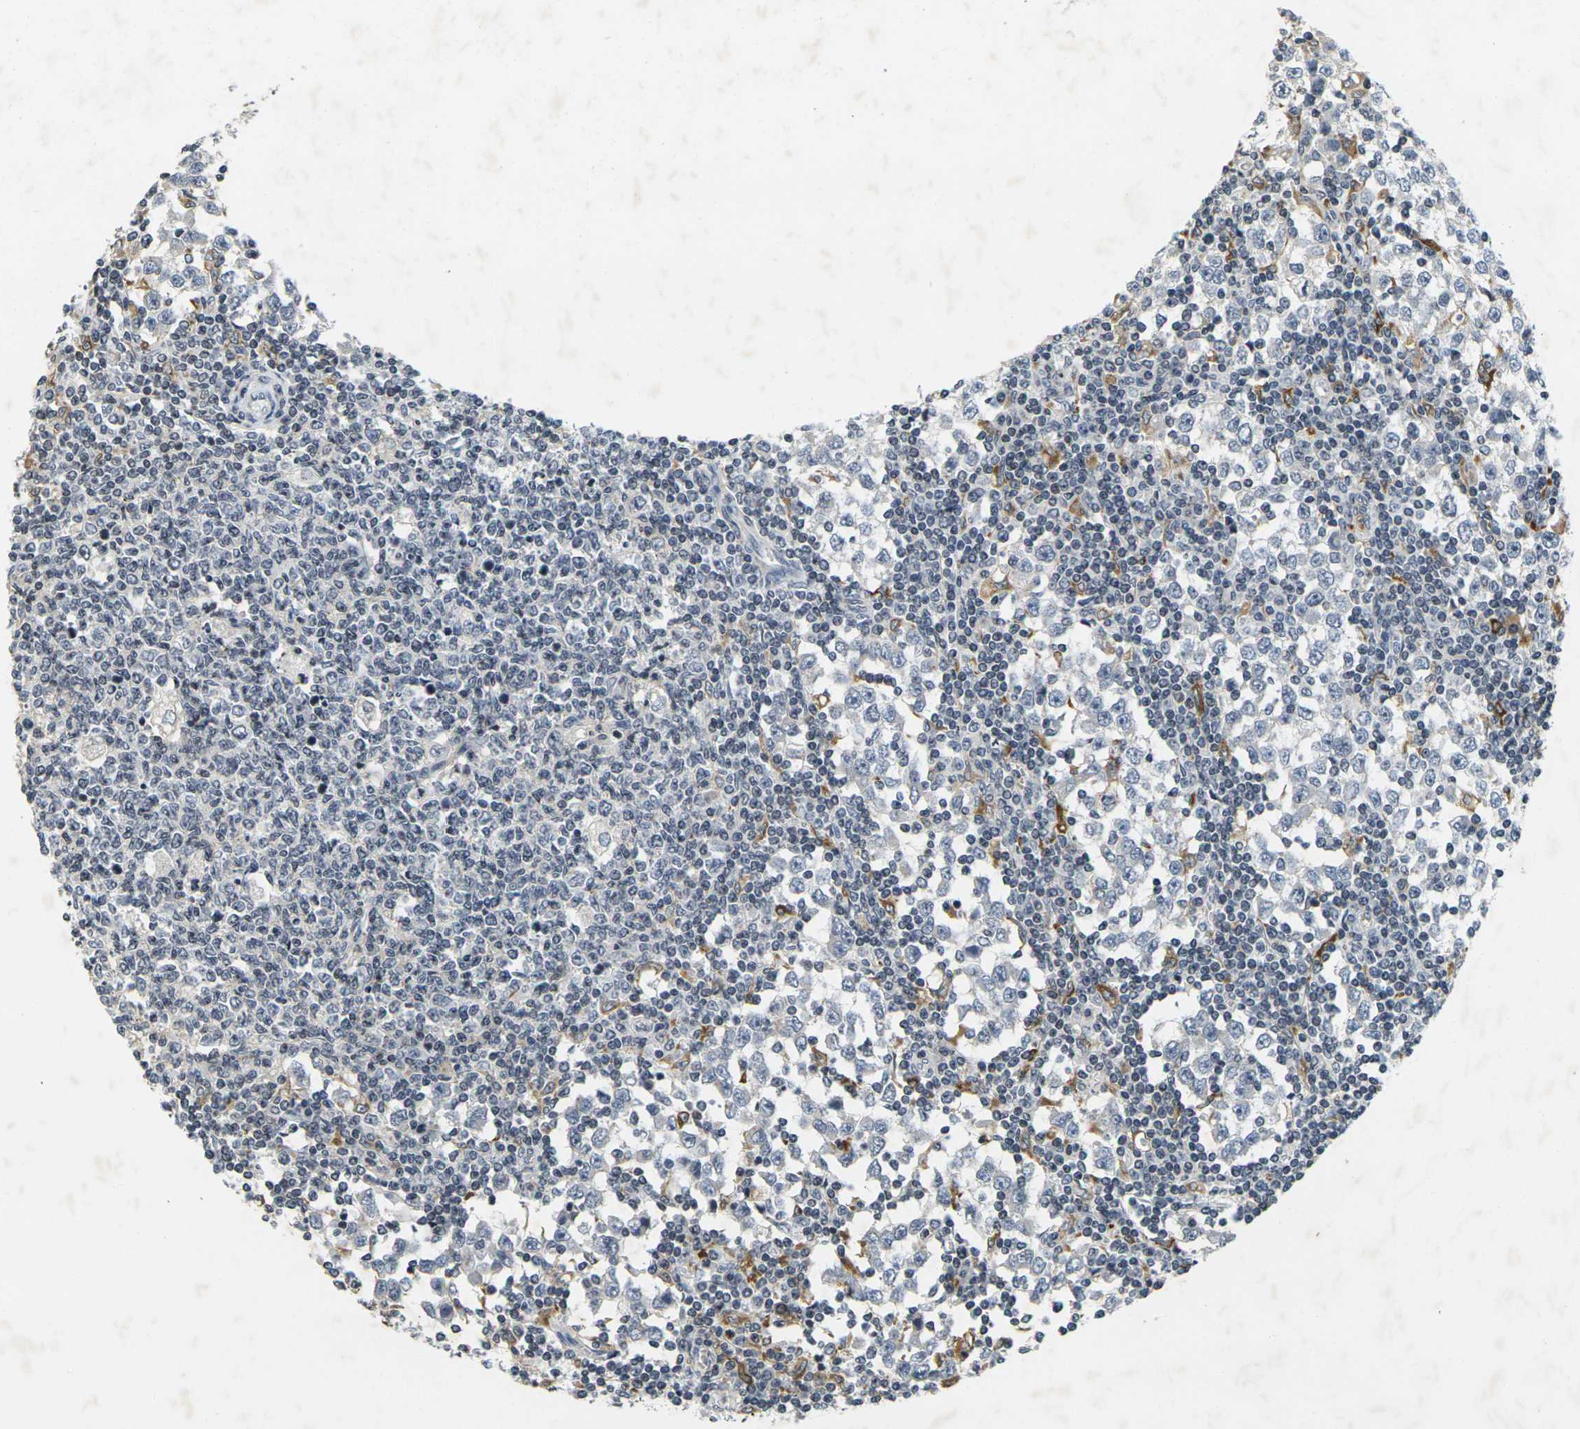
{"staining": {"intensity": "negative", "quantity": "none", "location": "none"}, "tissue": "testis cancer", "cell_type": "Tumor cells", "image_type": "cancer", "snomed": [{"axis": "morphology", "description": "Seminoma, NOS"}, {"axis": "topography", "description": "Testis"}], "caption": "DAB immunohistochemical staining of testis cancer shows no significant expression in tumor cells.", "gene": "C1QC", "patient": {"sex": "male", "age": 65}}